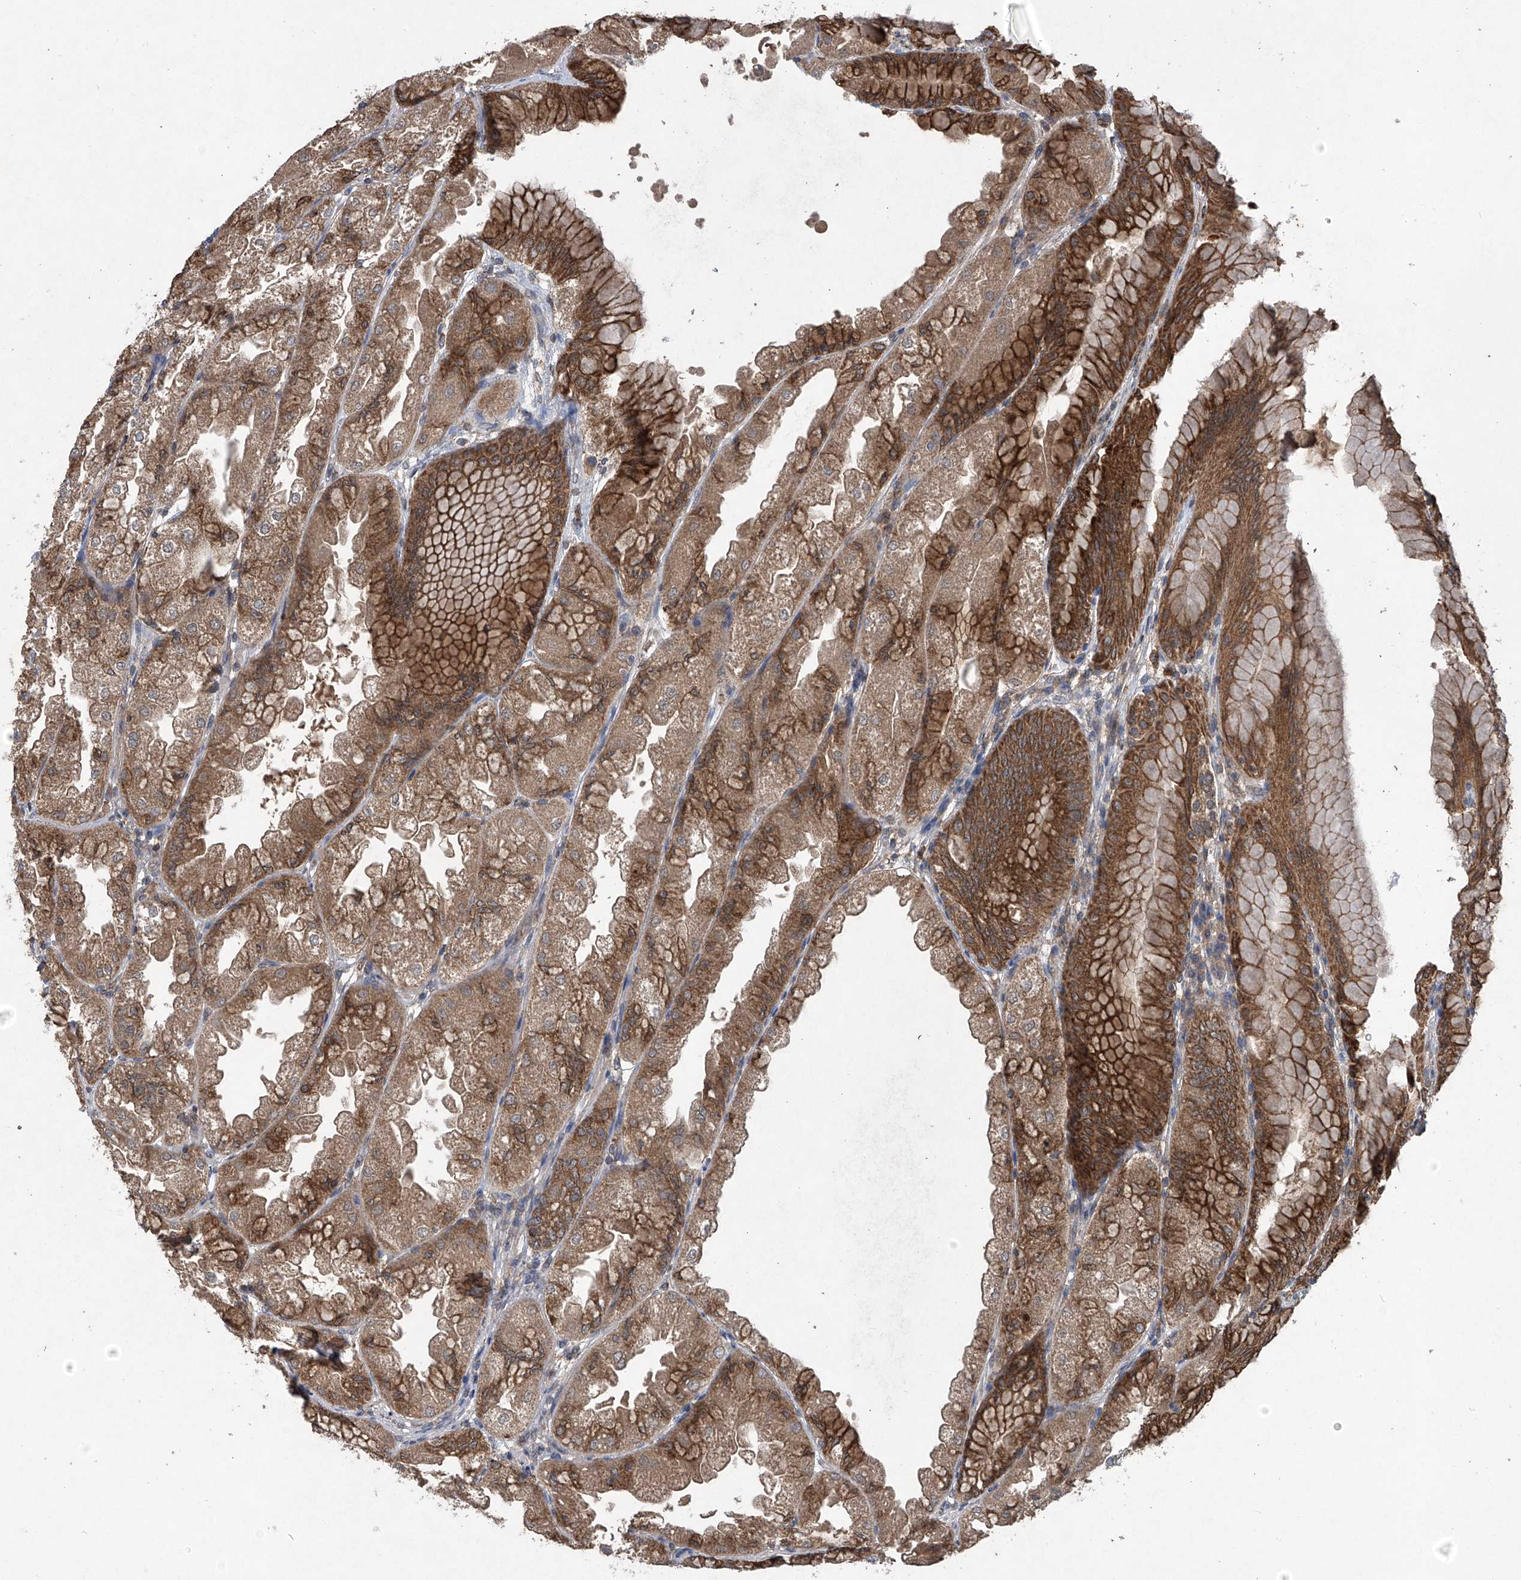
{"staining": {"intensity": "strong", "quantity": ">75%", "location": "cytoplasmic/membranous"}, "tissue": "stomach", "cell_type": "Glandular cells", "image_type": "normal", "snomed": [{"axis": "morphology", "description": "Normal tissue, NOS"}, {"axis": "topography", "description": "Stomach, upper"}], "caption": "The immunohistochemical stain labels strong cytoplasmic/membranous staining in glandular cells of benign stomach.", "gene": "SUMF2", "patient": {"sex": "male", "age": 47}}